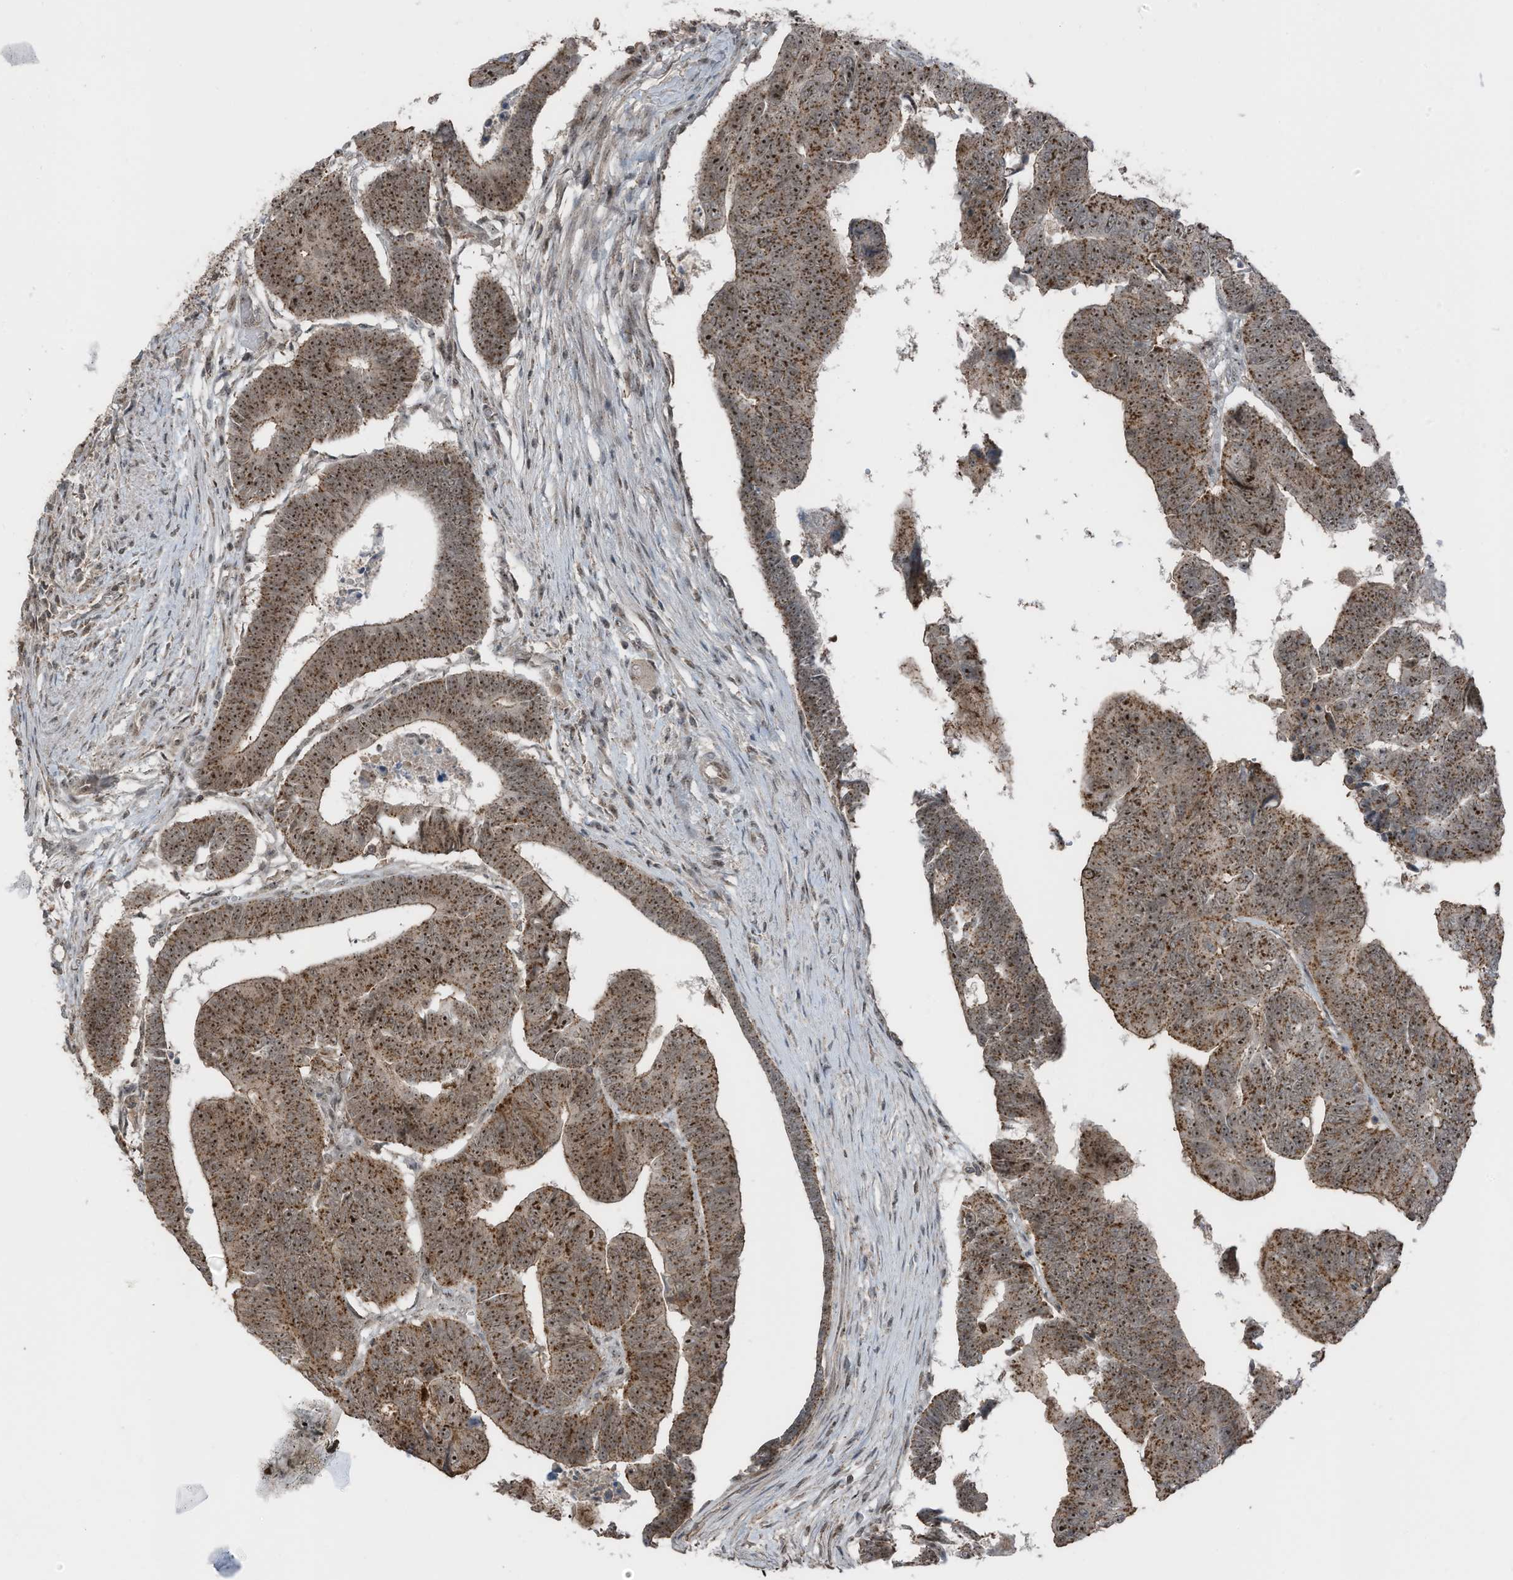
{"staining": {"intensity": "moderate", "quantity": ">75%", "location": "cytoplasmic/membranous,nuclear"}, "tissue": "colorectal cancer", "cell_type": "Tumor cells", "image_type": "cancer", "snomed": [{"axis": "morphology", "description": "Adenocarcinoma, NOS"}, {"axis": "topography", "description": "Rectum"}], "caption": "Colorectal cancer tissue displays moderate cytoplasmic/membranous and nuclear positivity in approximately >75% of tumor cells", "gene": "UTP3", "patient": {"sex": "female", "age": 65}}